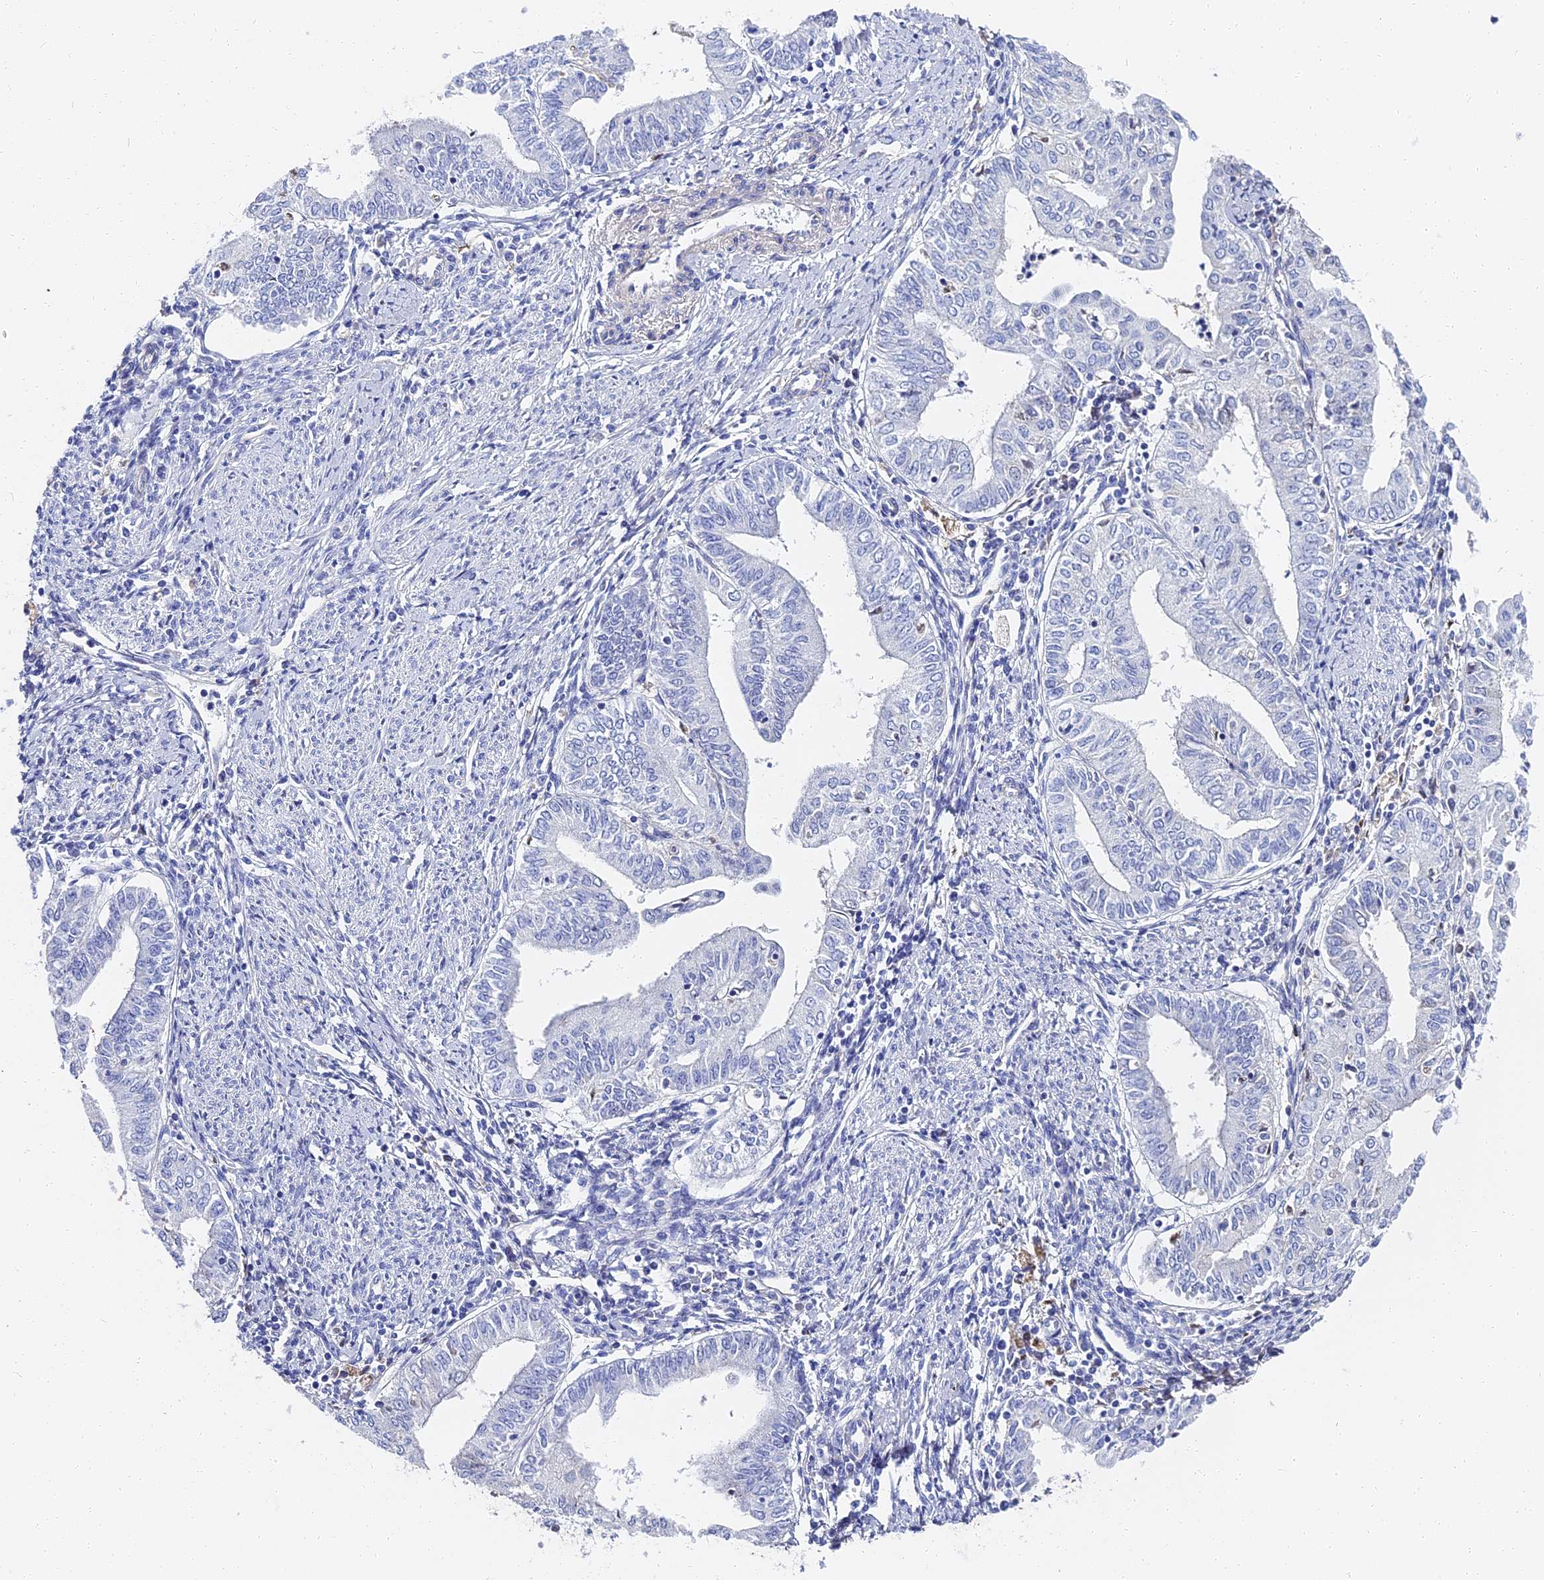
{"staining": {"intensity": "negative", "quantity": "none", "location": "none"}, "tissue": "endometrial cancer", "cell_type": "Tumor cells", "image_type": "cancer", "snomed": [{"axis": "morphology", "description": "Adenocarcinoma, NOS"}, {"axis": "topography", "description": "Endometrium"}], "caption": "Histopathology image shows no protein staining in tumor cells of endometrial cancer tissue.", "gene": "ITIH1", "patient": {"sex": "female", "age": 66}}